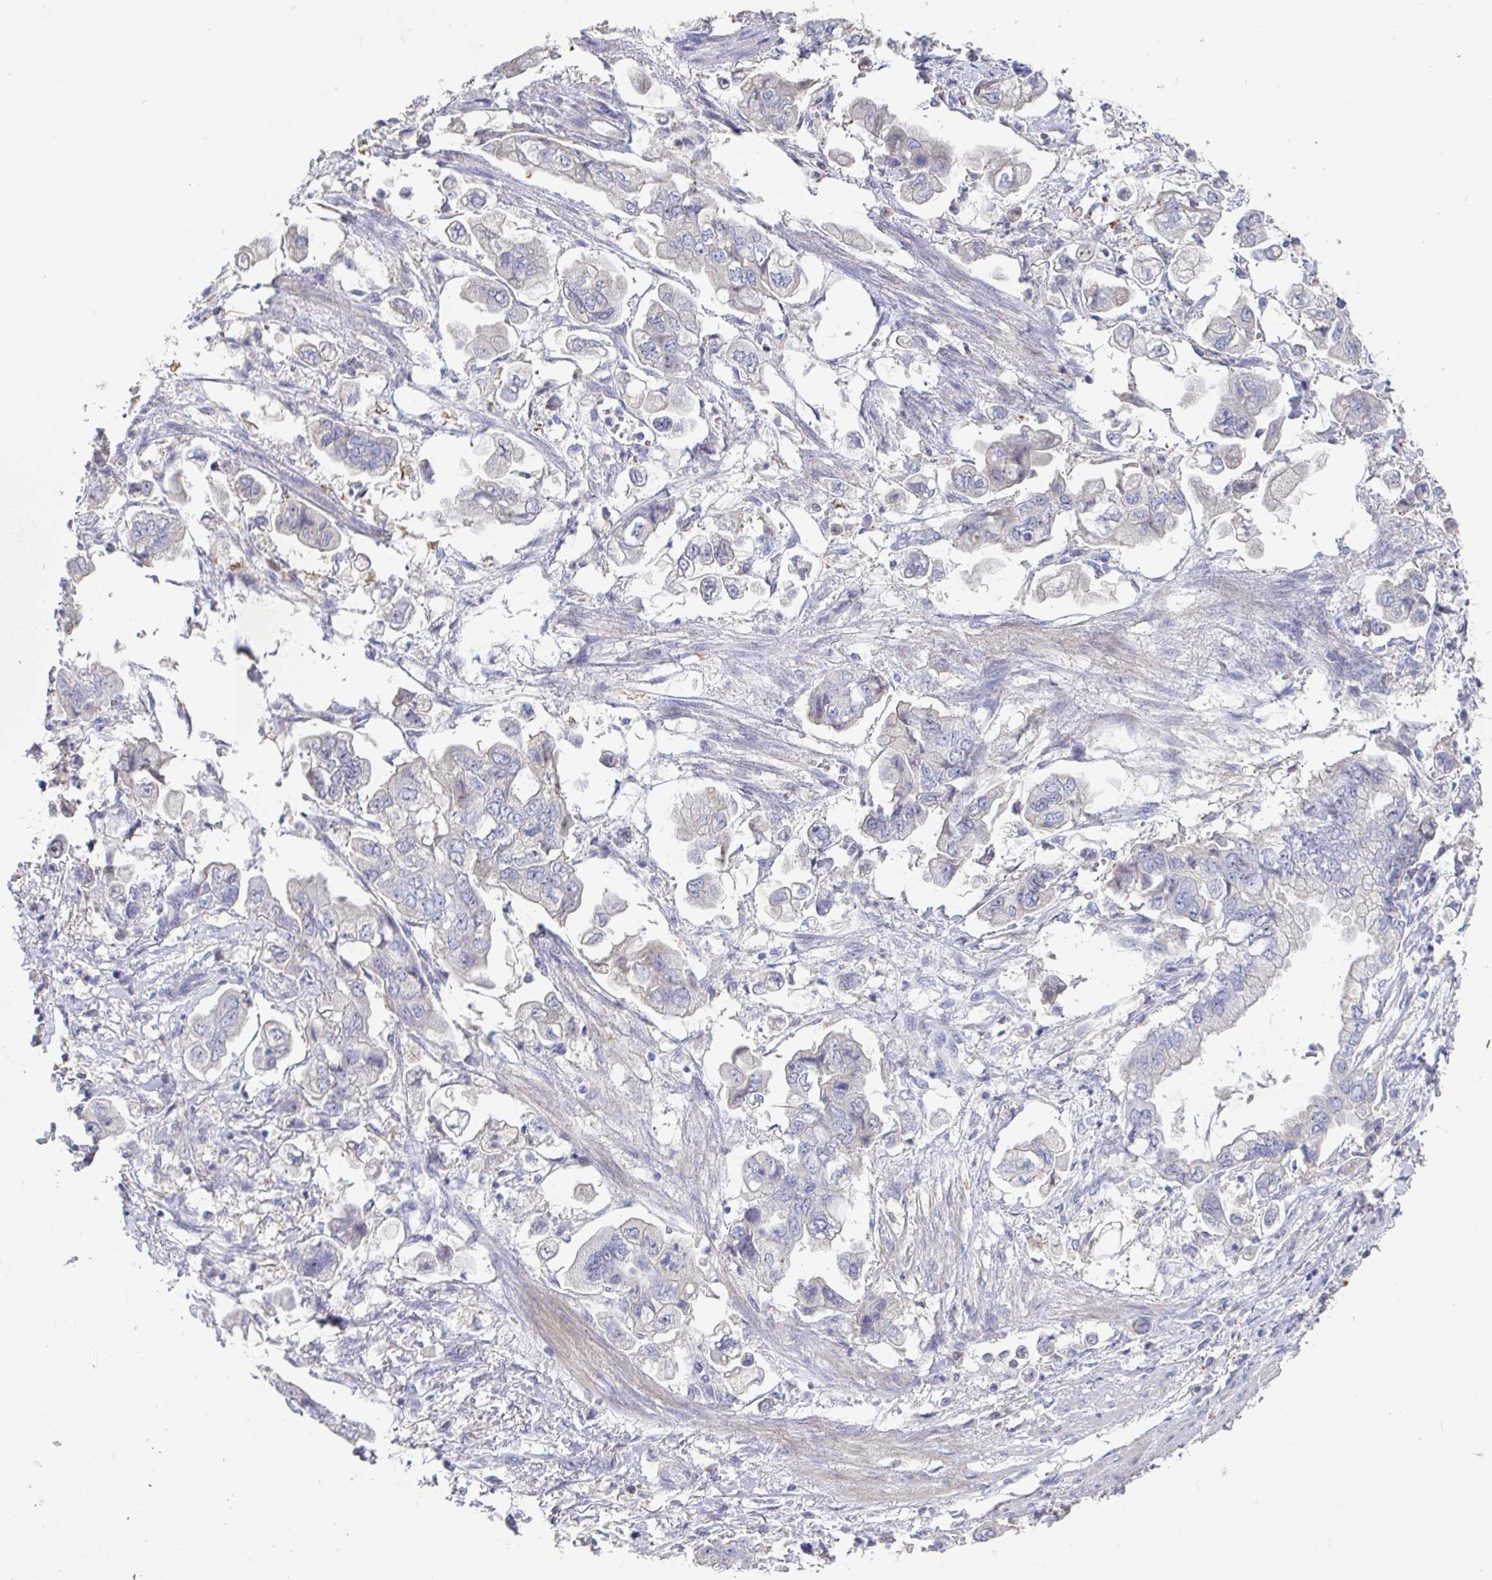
{"staining": {"intensity": "negative", "quantity": "none", "location": "none"}, "tissue": "stomach cancer", "cell_type": "Tumor cells", "image_type": "cancer", "snomed": [{"axis": "morphology", "description": "Adenocarcinoma, NOS"}, {"axis": "topography", "description": "Stomach"}], "caption": "Immunohistochemistry (IHC) image of human stomach cancer stained for a protein (brown), which exhibits no staining in tumor cells.", "gene": "ANO5", "patient": {"sex": "male", "age": 62}}